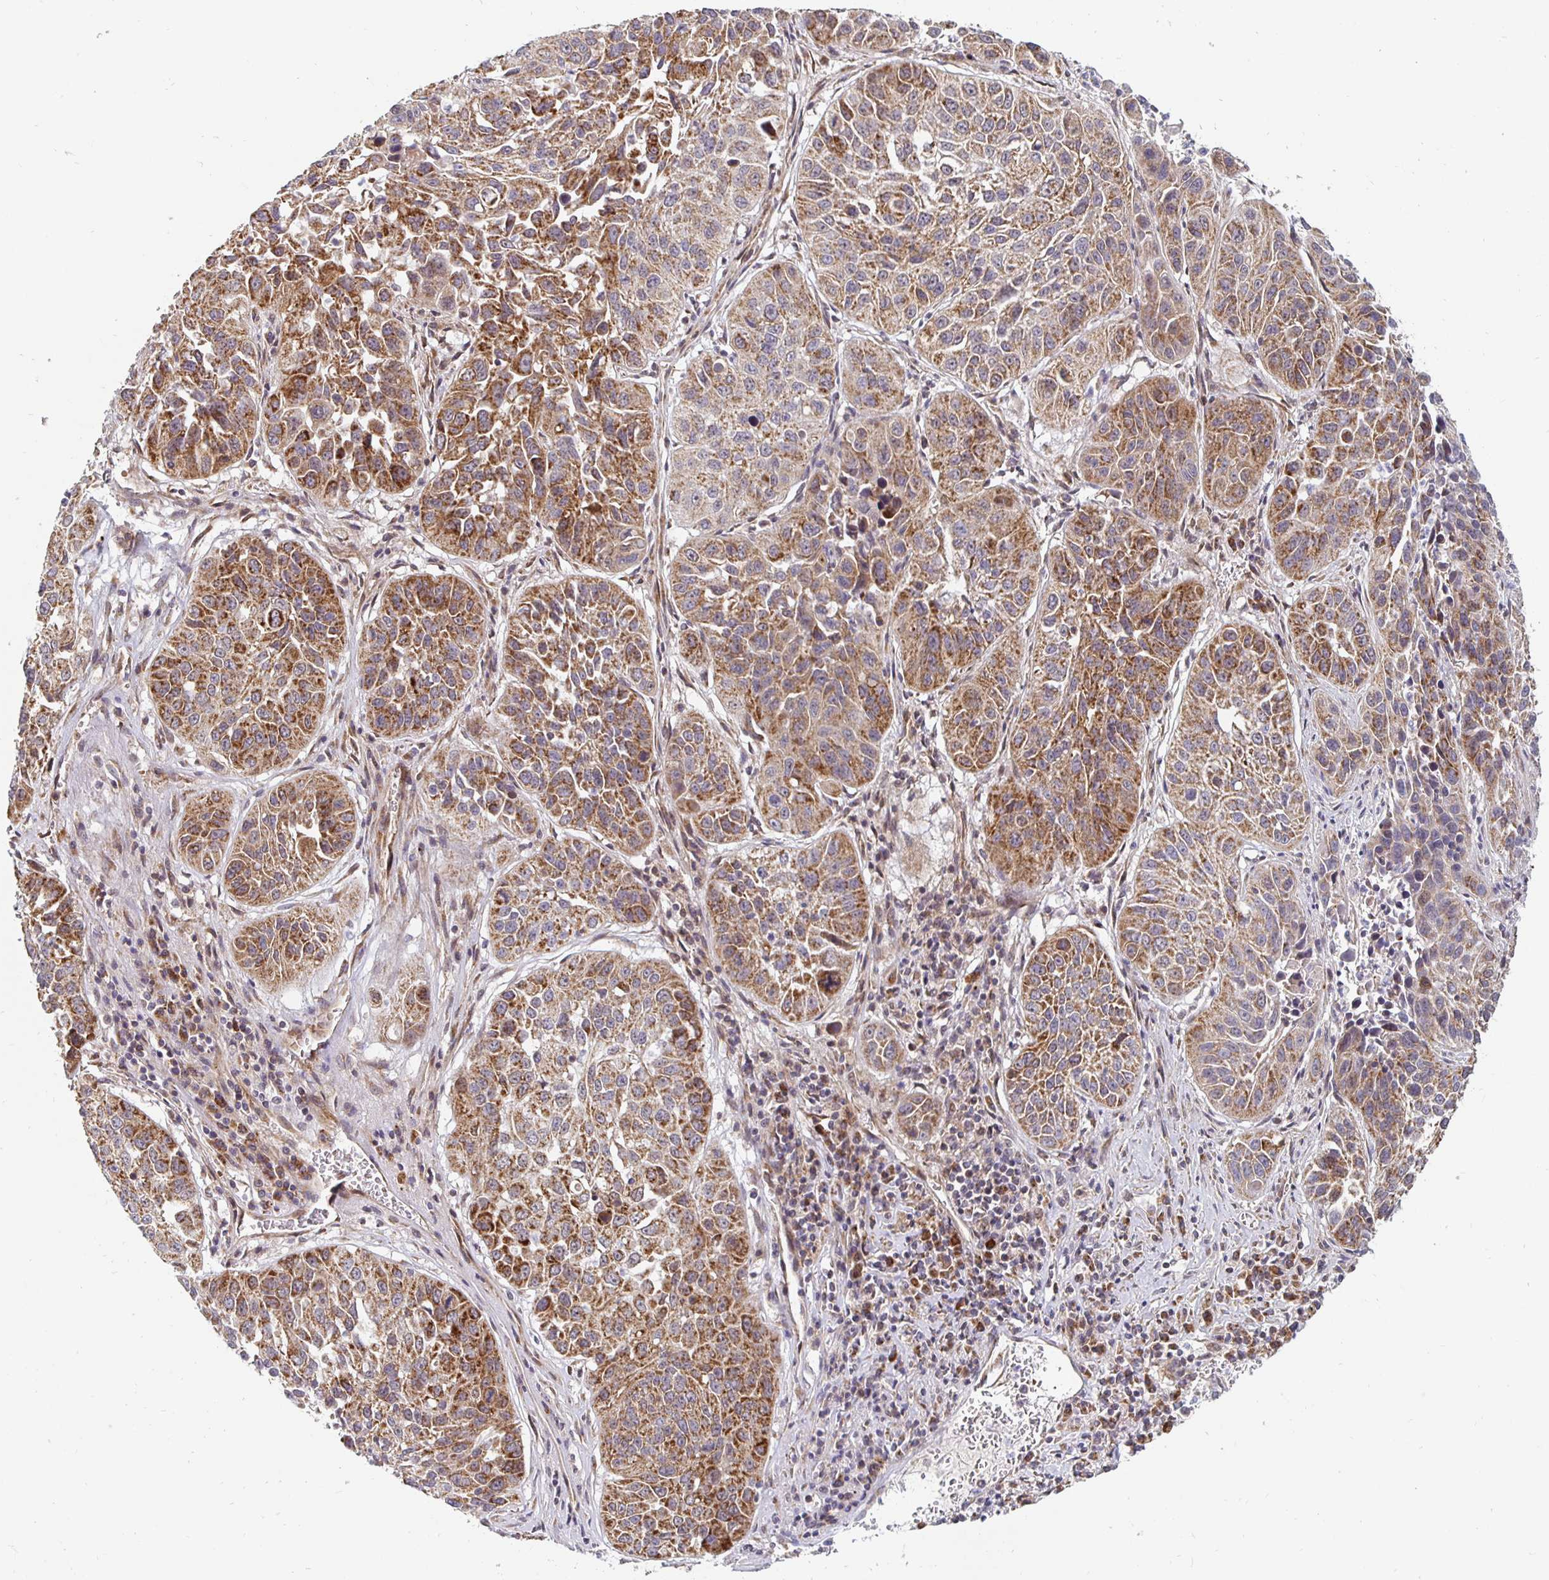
{"staining": {"intensity": "strong", "quantity": ">75%", "location": "cytoplasmic/membranous"}, "tissue": "lung cancer", "cell_type": "Tumor cells", "image_type": "cancer", "snomed": [{"axis": "morphology", "description": "Squamous cell carcinoma, NOS"}, {"axis": "topography", "description": "Lung"}], "caption": "Immunohistochemical staining of lung cancer demonstrates high levels of strong cytoplasmic/membranous protein positivity in approximately >75% of tumor cells. (Stains: DAB in brown, nuclei in blue, Microscopy: brightfield microscopy at high magnification).", "gene": "MRPL28", "patient": {"sex": "female", "age": 61}}